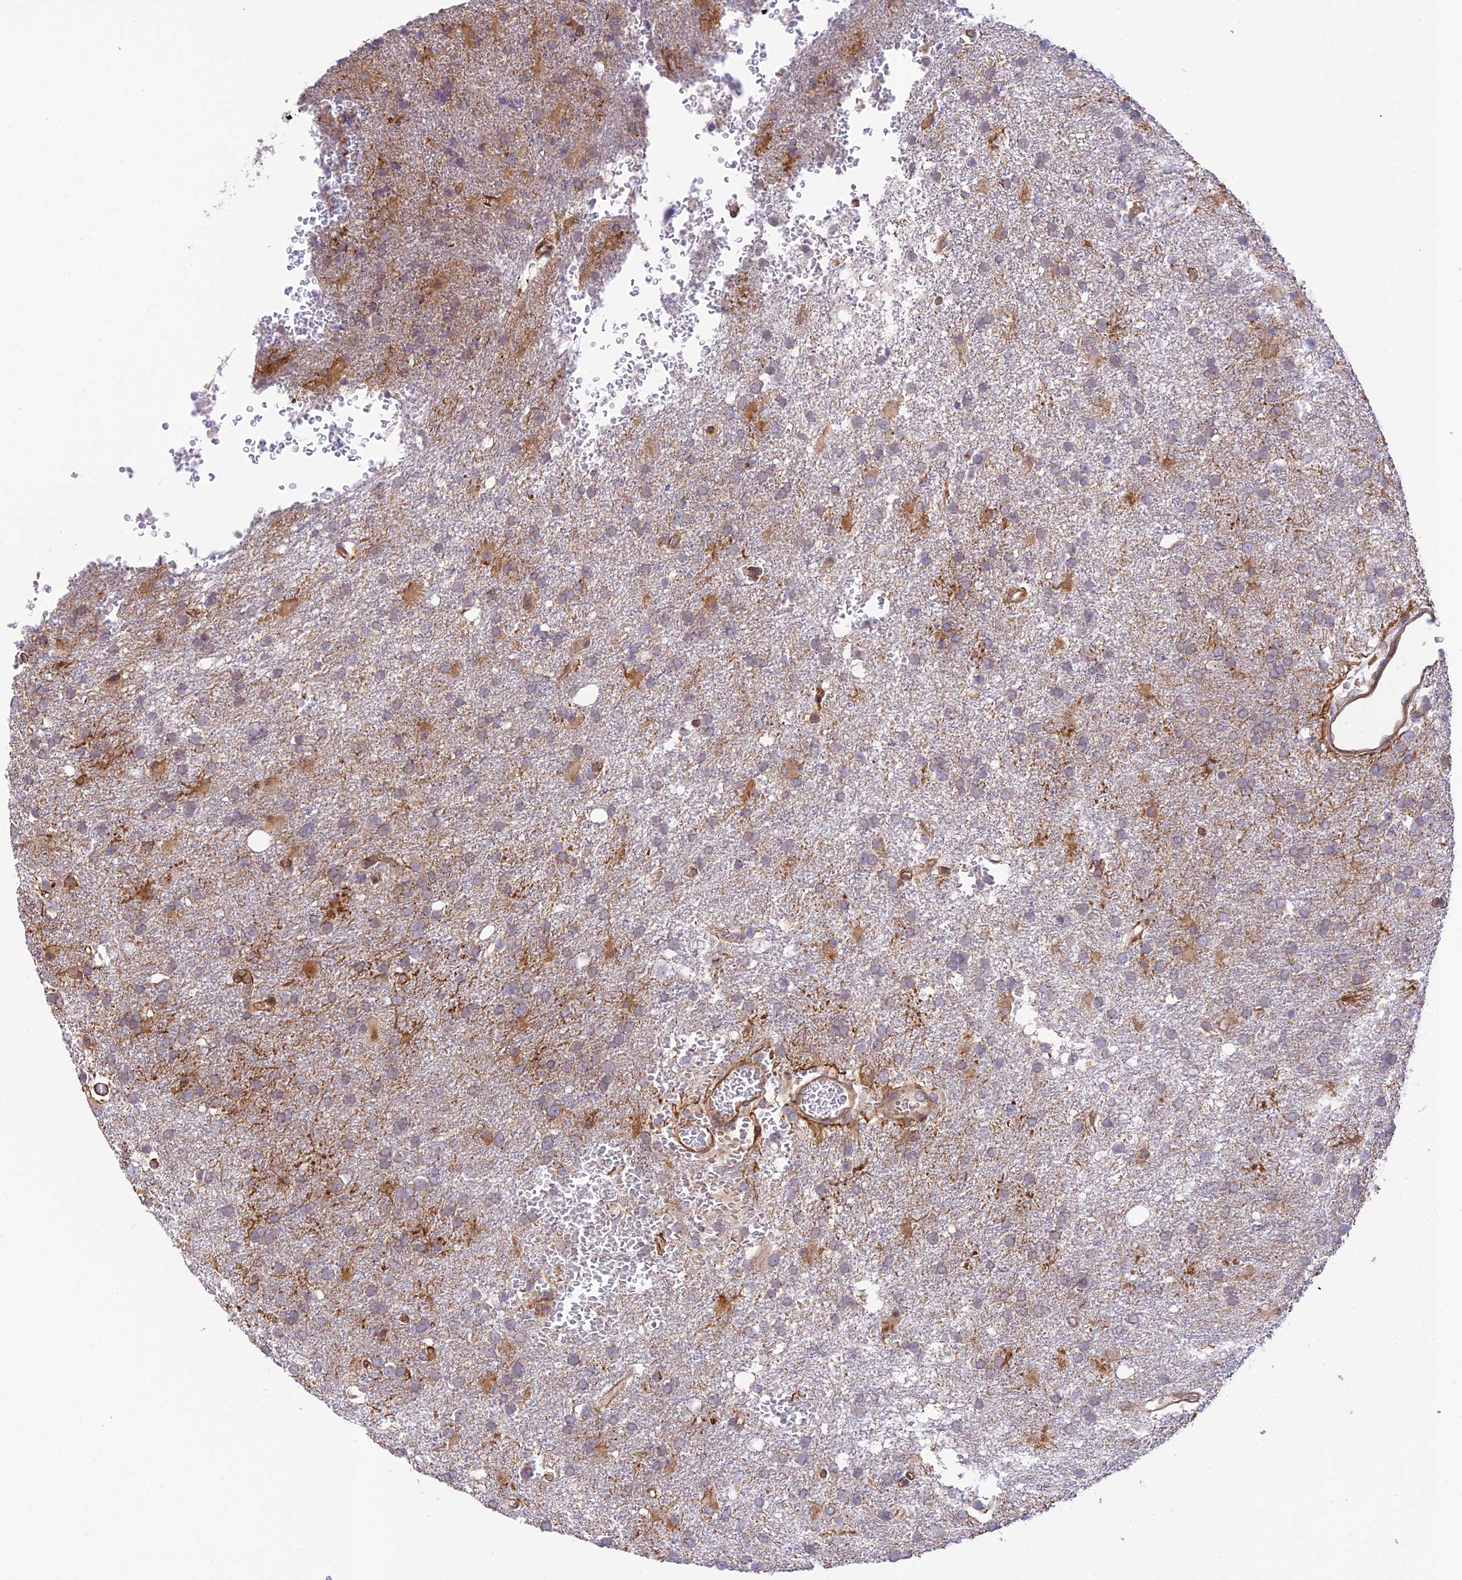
{"staining": {"intensity": "weak", "quantity": "25%-75%", "location": "cytoplasmic/membranous"}, "tissue": "glioma", "cell_type": "Tumor cells", "image_type": "cancer", "snomed": [{"axis": "morphology", "description": "Glioma, malignant, High grade"}, {"axis": "topography", "description": "Brain"}], "caption": "A micrograph of human high-grade glioma (malignant) stained for a protein demonstrates weak cytoplasmic/membranous brown staining in tumor cells.", "gene": "EXOC3L4", "patient": {"sex": "female", "age": 74}}